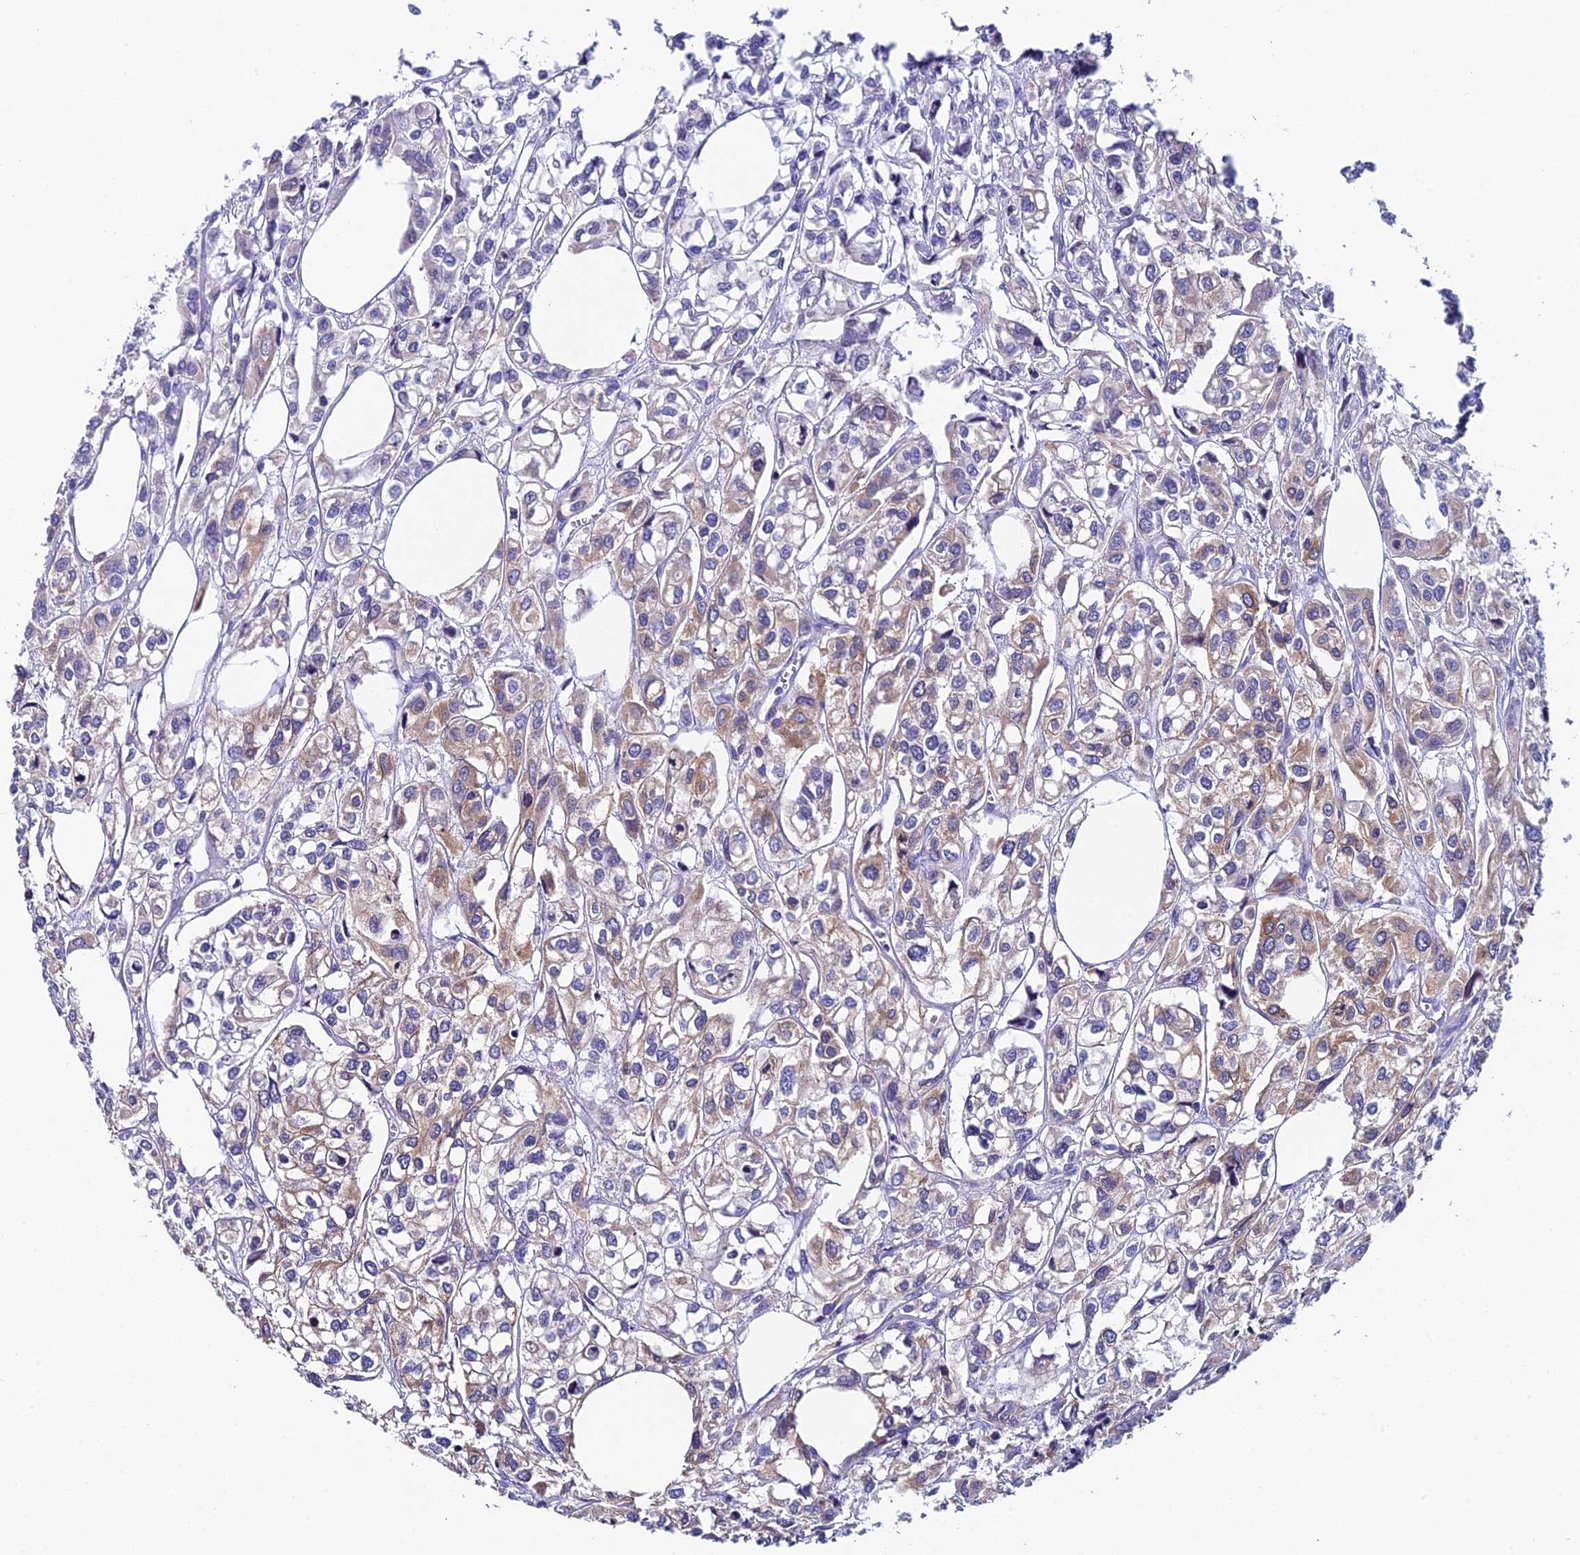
{"staining": {"intensity": "moderate", "quantity": "<25%", "location": "cytoplasmic/membranous"}, "tissue": "urothelial cancer", "cell_type": "Tumor cells", "image_type": "cancer", "snomed": [{"axis": "morphology", "description": "Urothelial carcinoma, High grade"}, {"axis": "topography", "description": "Urinary bladder"}], "caption": "DAB (3,3'-diaminobenzidine) immunohistochemical staining of human urothelial cancer shows moderate cytoplasmic/membranous protein positivity in about <25% of tumor cells.", "gene": "REEP4", "patient": {"sex": "male", "age": 67}}